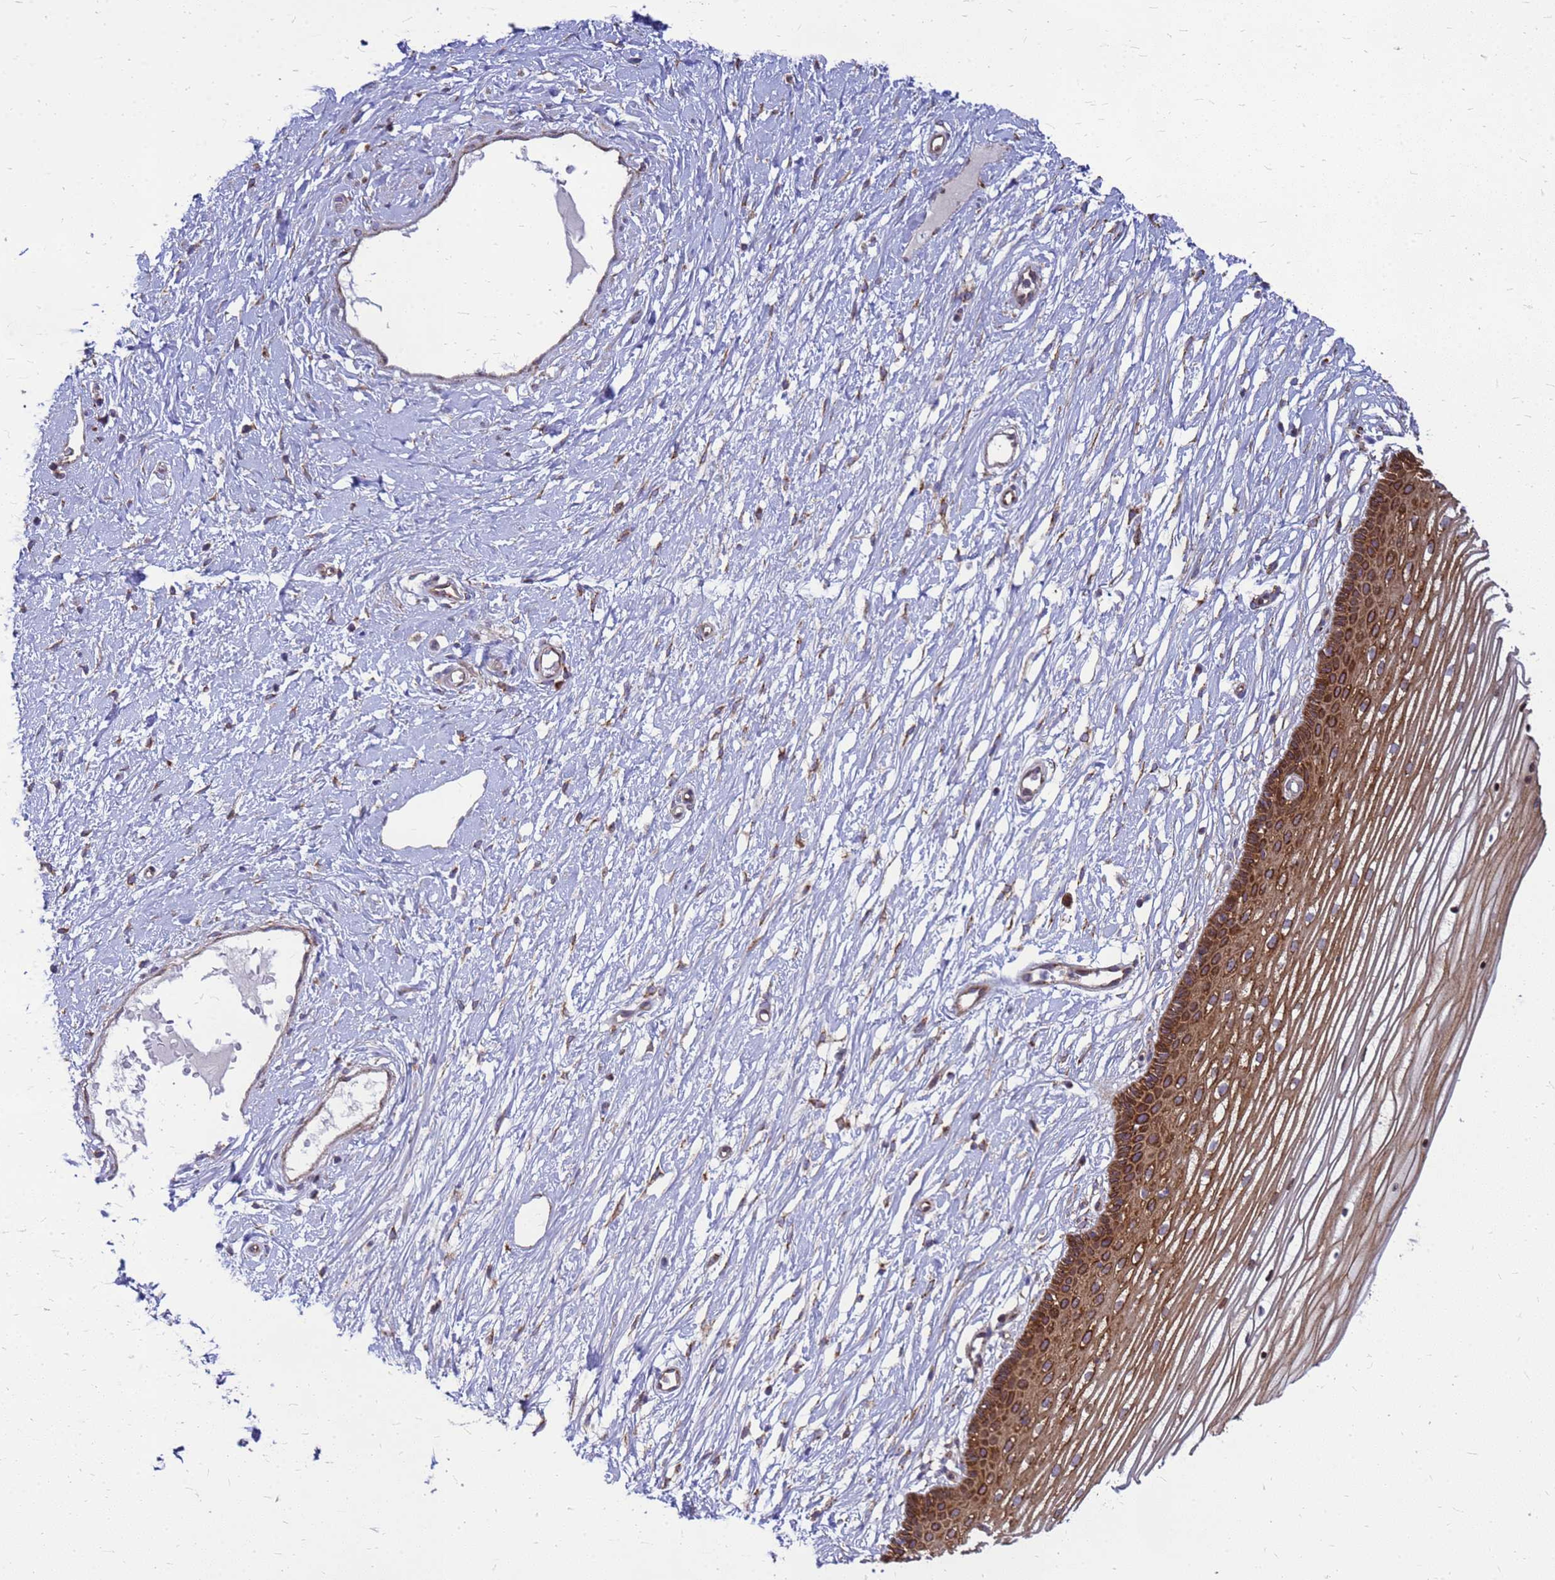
{"staining": {"intensity": "strong", "quantity": ">75%", "location": "cytoplasmic/membranous"}, "tissue": "vagina", "cell_type": "Squamous epithelial cells", "image_type": "normal", "snomed": [{"axis": "morphology", "description": "Normal tissue, NOS"}, {"axis": "topography", "description": "Vagina"}, {"axis": "topography", "description": "Cervix"}], "caption": "A high amount of strong cytoplasmic/membranous expression is identified in about >75% of squamous epithelial cells in unremarkable vagina. (IHC, brightfield microscopy, high magnification).", "gene": "FSTL4", "patient": {"sex": "female", "age": 40}}